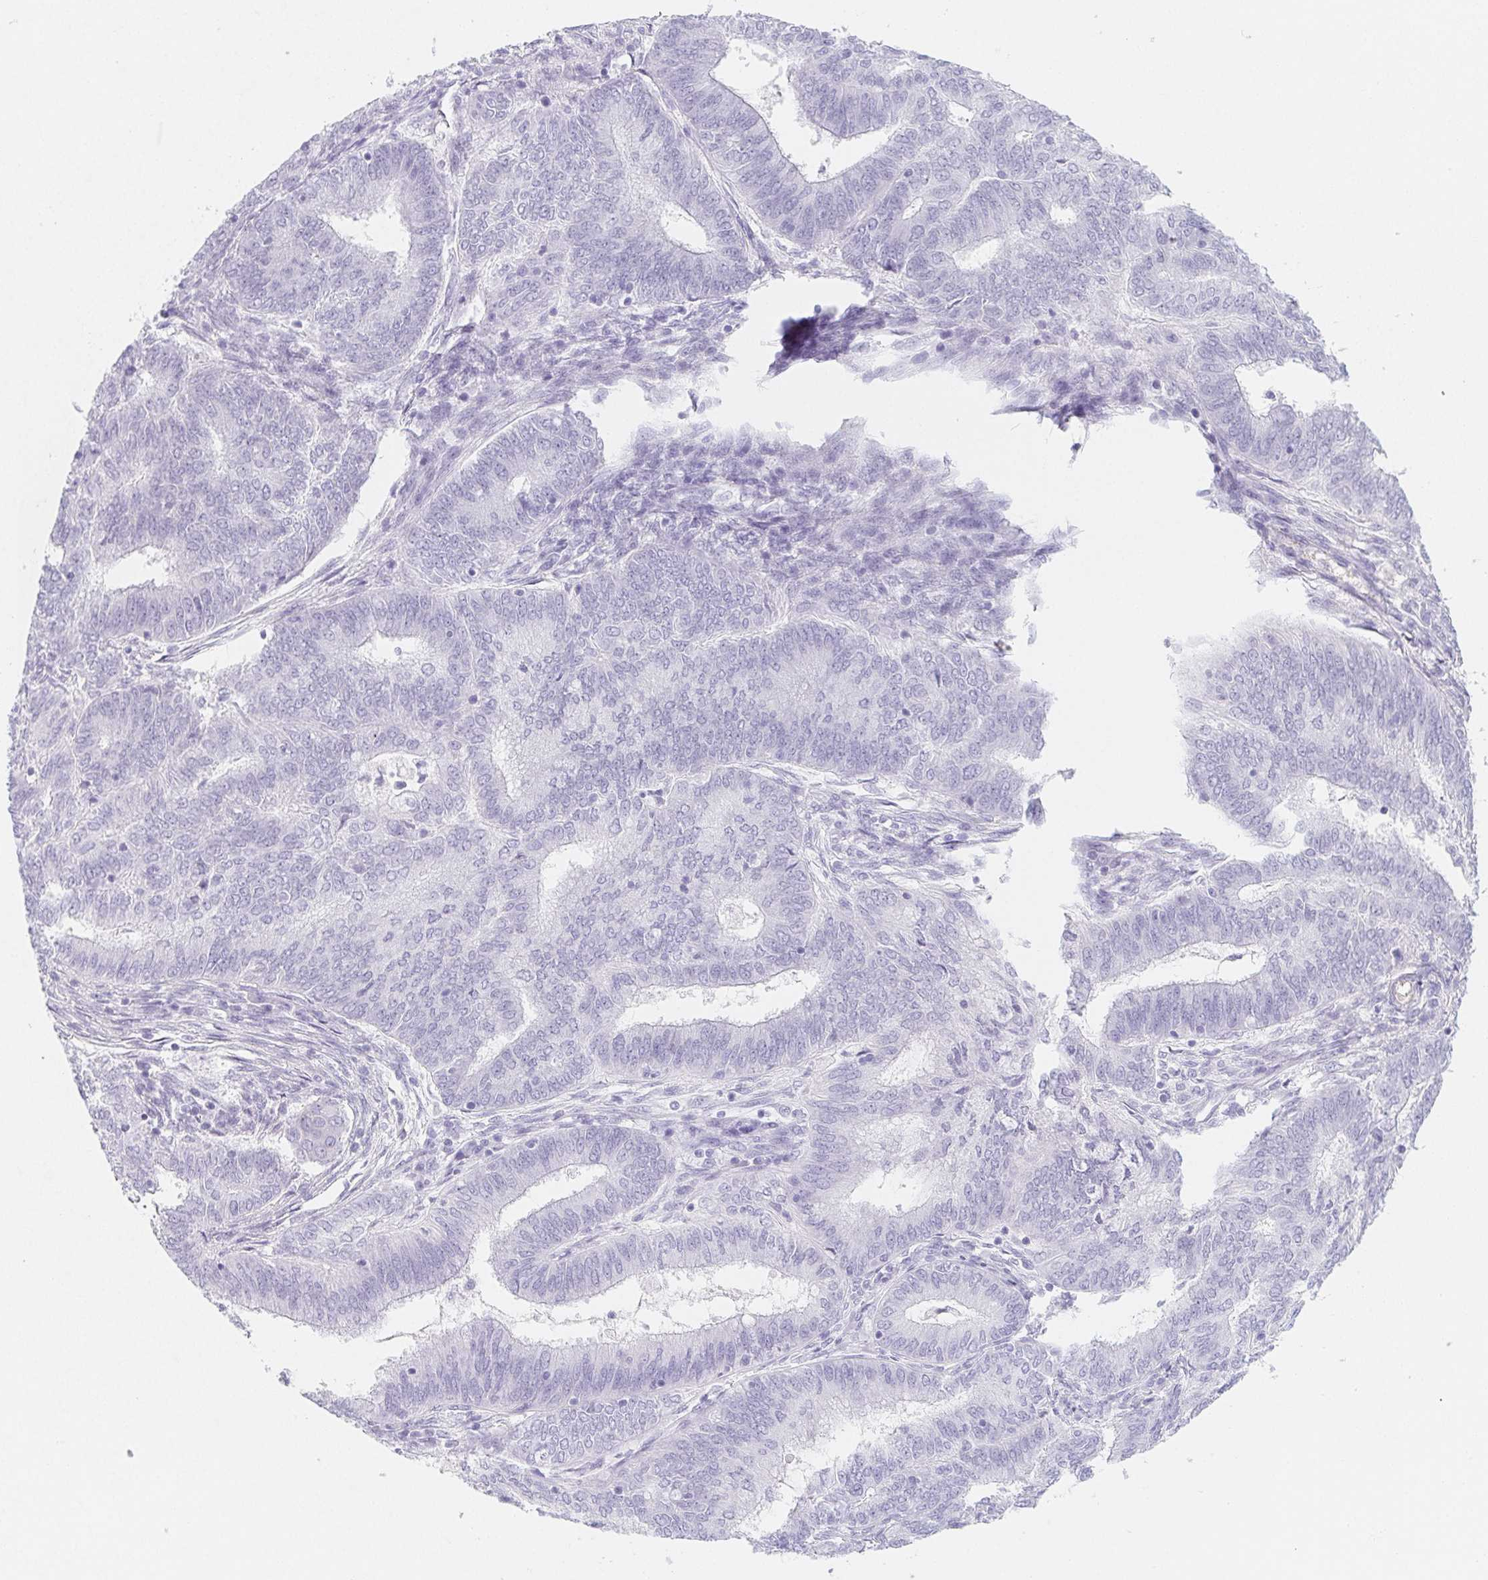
{"staining": {"intensity": "negative", "quantity": "none", "location": "none"}, "tissue": "endometrial cancer", "cell_type": "Tumor cells", "image_type": "cancer", "snomed": [{"axis": "morphology", "description": "Adenocarcinoma, NOS"}, {"axis": "topography", "description": "Endometrium"}], "caption": "Tumor cells are negative for brown protein staining in adenocarcinoma (endometrial). (Brightfield microscopy of DAB immunohistochemistry at high magnification).", "gene": "ITIH2", "patient": {"sex": "female", "age": 62}}